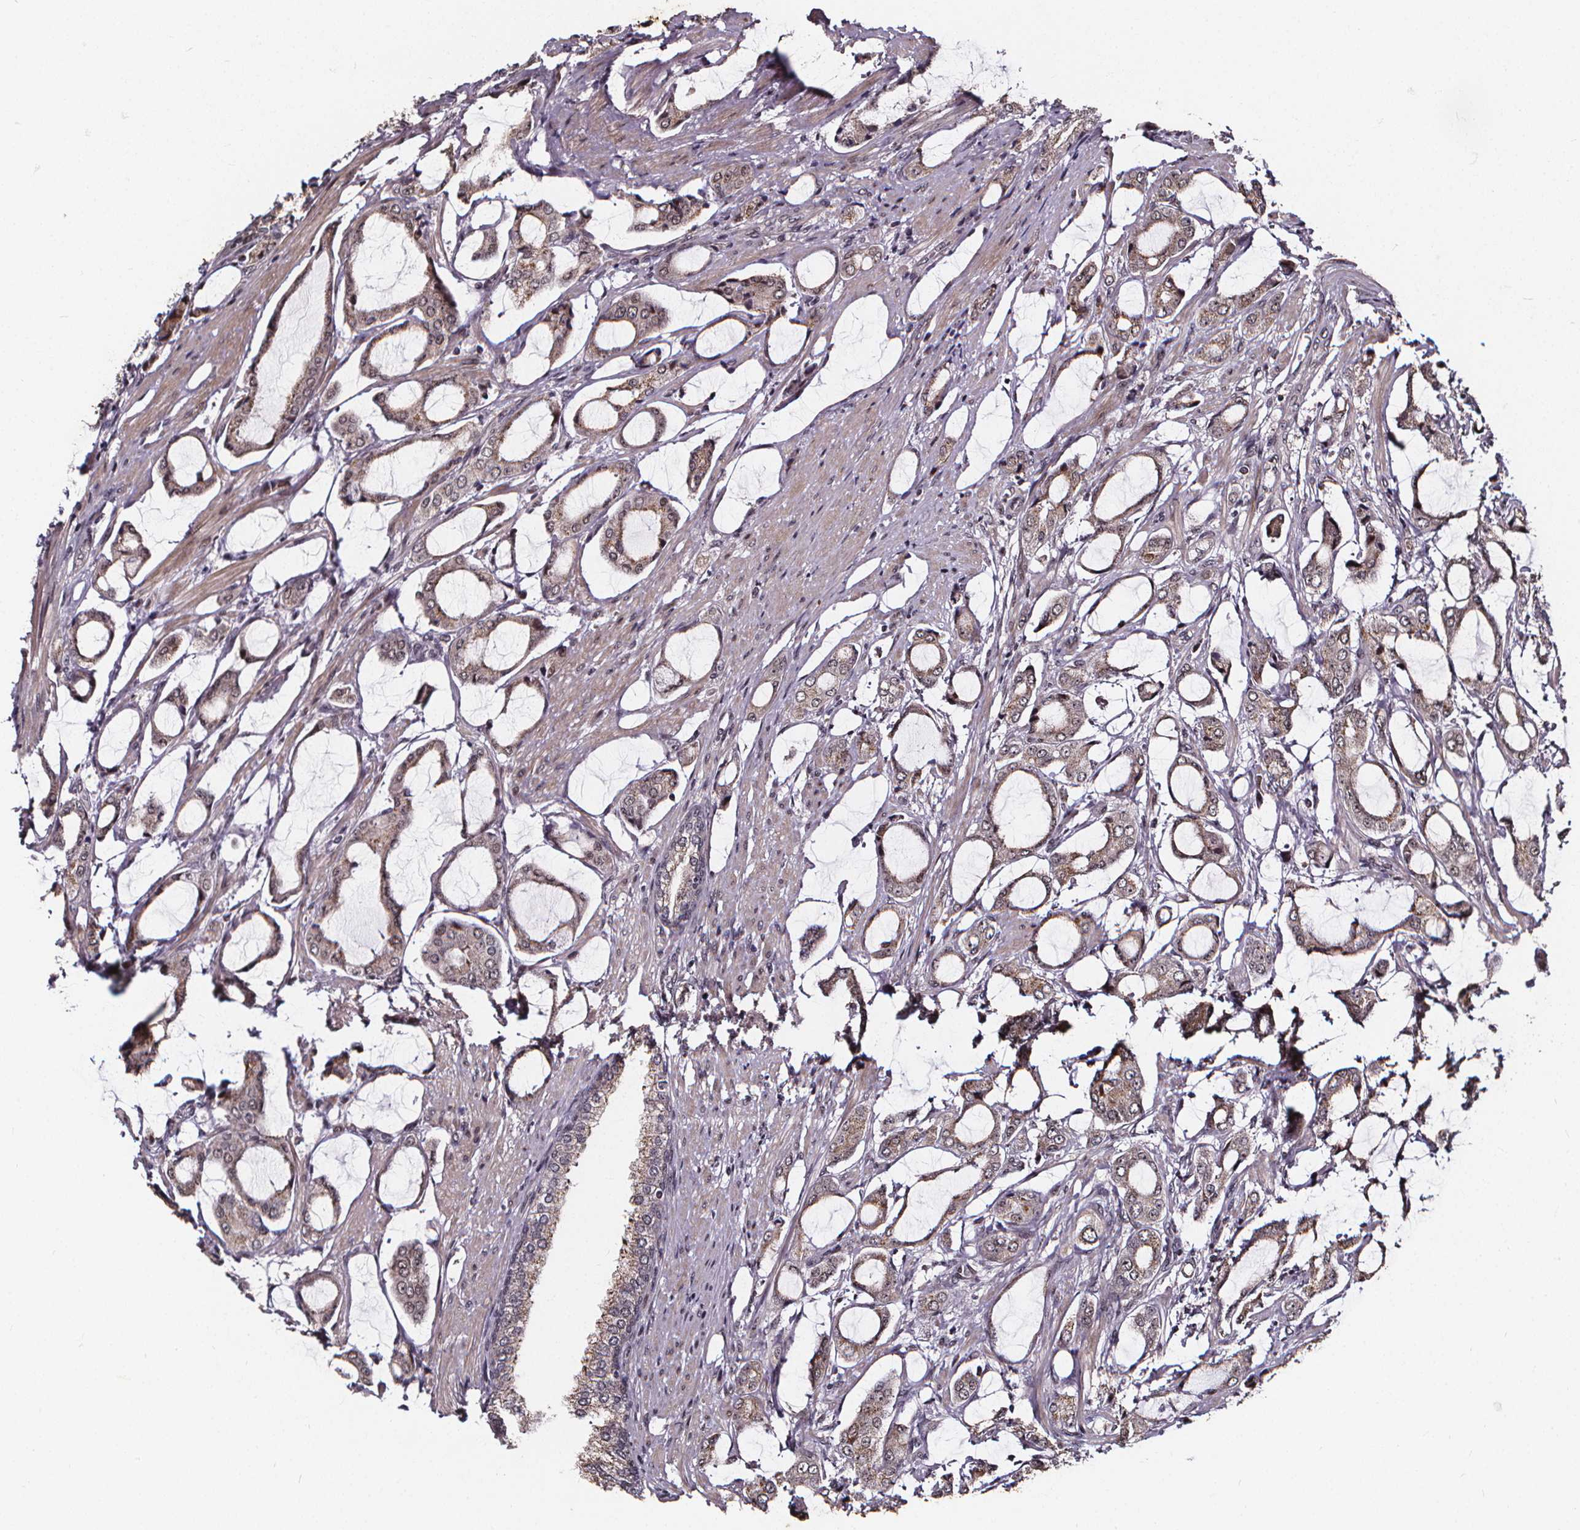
{"staining": {"intensity": "weak", "quantity": "25%-75%", "location": "cytoplasmic/membranous"}, "tissue": "prostate cancer", "cell_type": "Tumor cells", "image_type": "cancer", "snomed": [{"axis": "morphology", "description": "Adenocarcinoma, NOS"}, {"axis": "topography", "description": "Prostate"}], "caption": "Prostate cancer stained with a protein marker shows weak staining in tumor cells.", "gene": "DDIT3", "patient": {"sex": "male", "age": 63}}